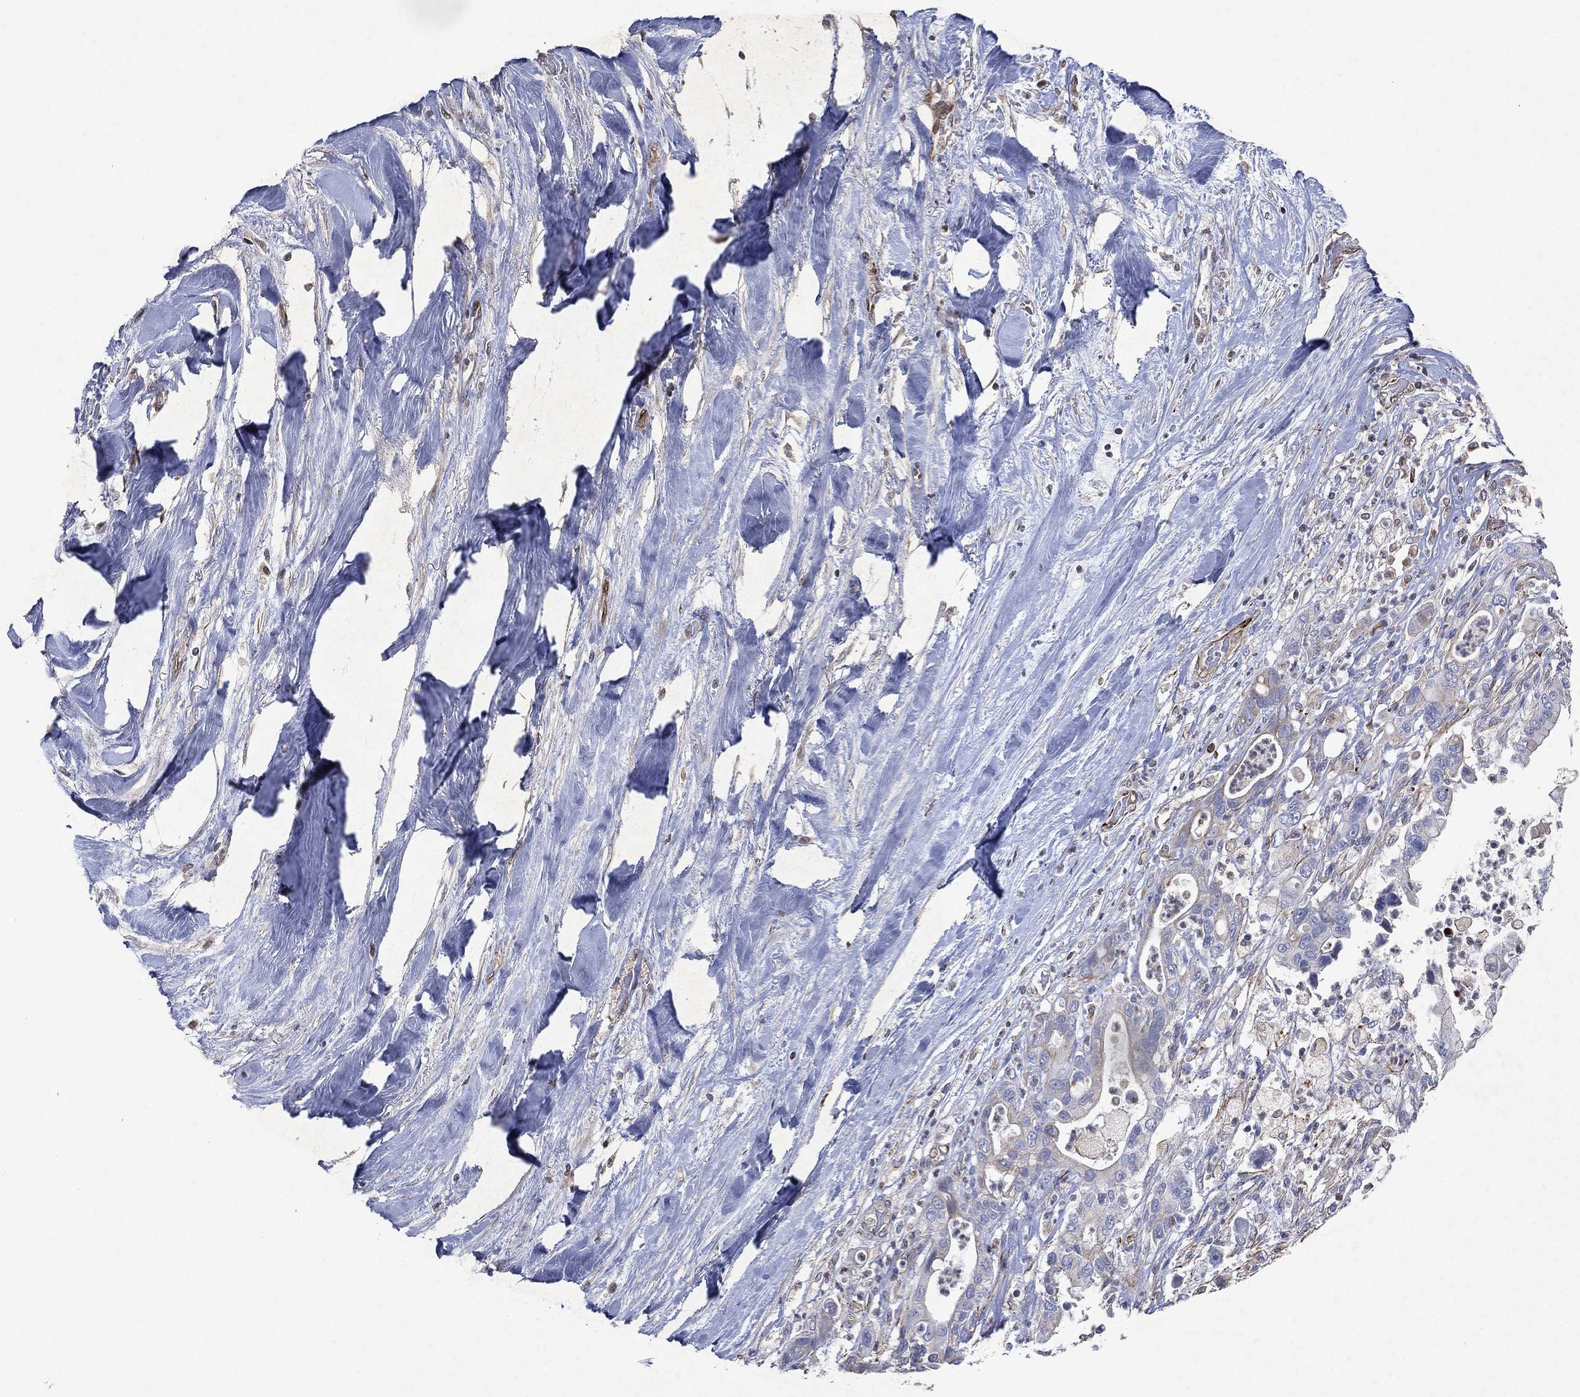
{"staining": {"intensity": "negative", "quantity": "none", "location": "none"}, "tissue": "liver cancer", "cell_type": "Tumor cells", "image_type": "cancer", "snomed": [{"axis": "morphology", "description": "Cholangiocarcinoma"}, {"axis": "topography", "description": "Liver"}], "caption": "This photomicrograph is of liver cancer stained with immunohistochemistry (IHC) to label a protein in brown with the nuclei are counter-stained blue. There is no expression in tumor cells.", "gene": "FLI1", "patient": {"sex": "female", "age": 54}}